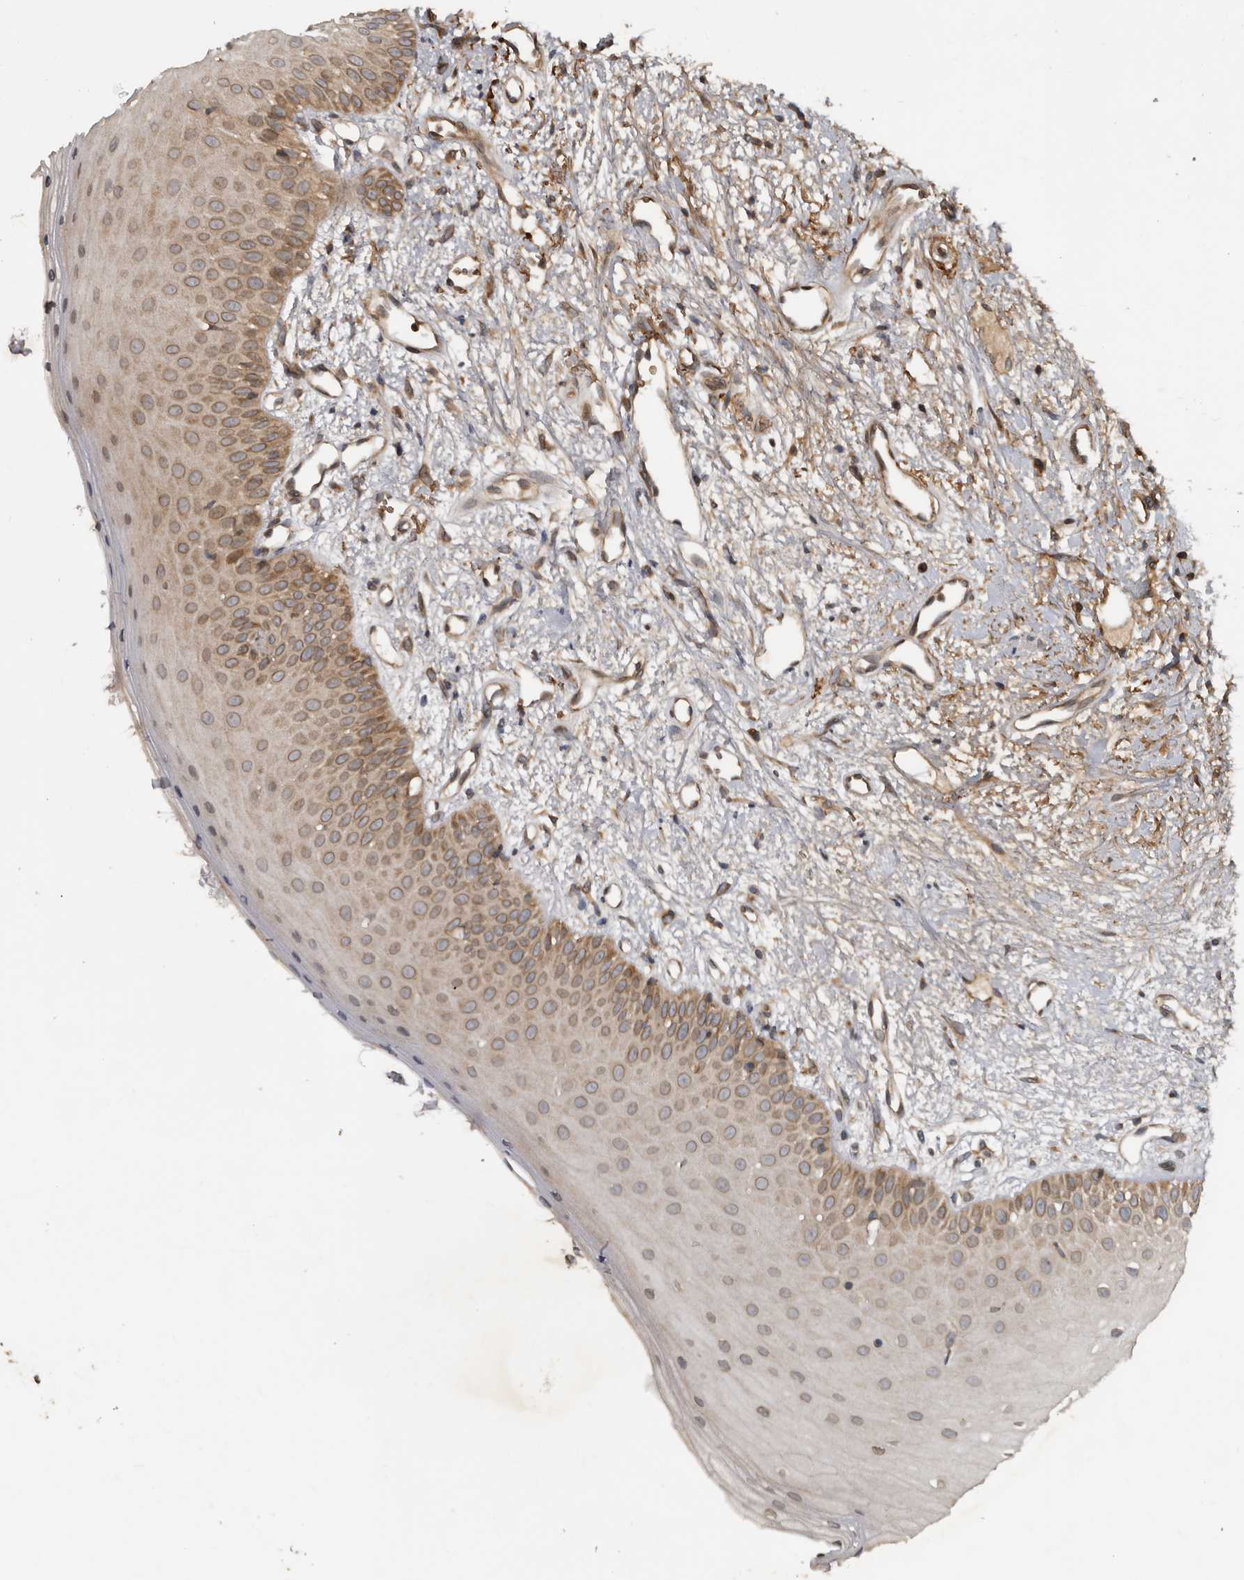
{"staining": {"intensity": "moderate", "quantity": ">75%", "location": "cytoplasmic/membranous,nuclear"}, "tissue": "oral mucosa", "cell_type": "Squamous epithelial cells", "image_type": "normal", "snomed": [{"axis": "morphology", "description": "Normal tissue, NOS"}, {"axis": "topography", "description": "Oral tissue"}], "caption": "An immunohistochemistry photomicrograph of normal tissue is shown. Protein staining in brown highlights moderate cytoplasmic/membranous,nuclear positivity in oral mucosa within squamous epithelial cells.", "gene": "STK36", "patient": {"sex": "female", "age": 63}}